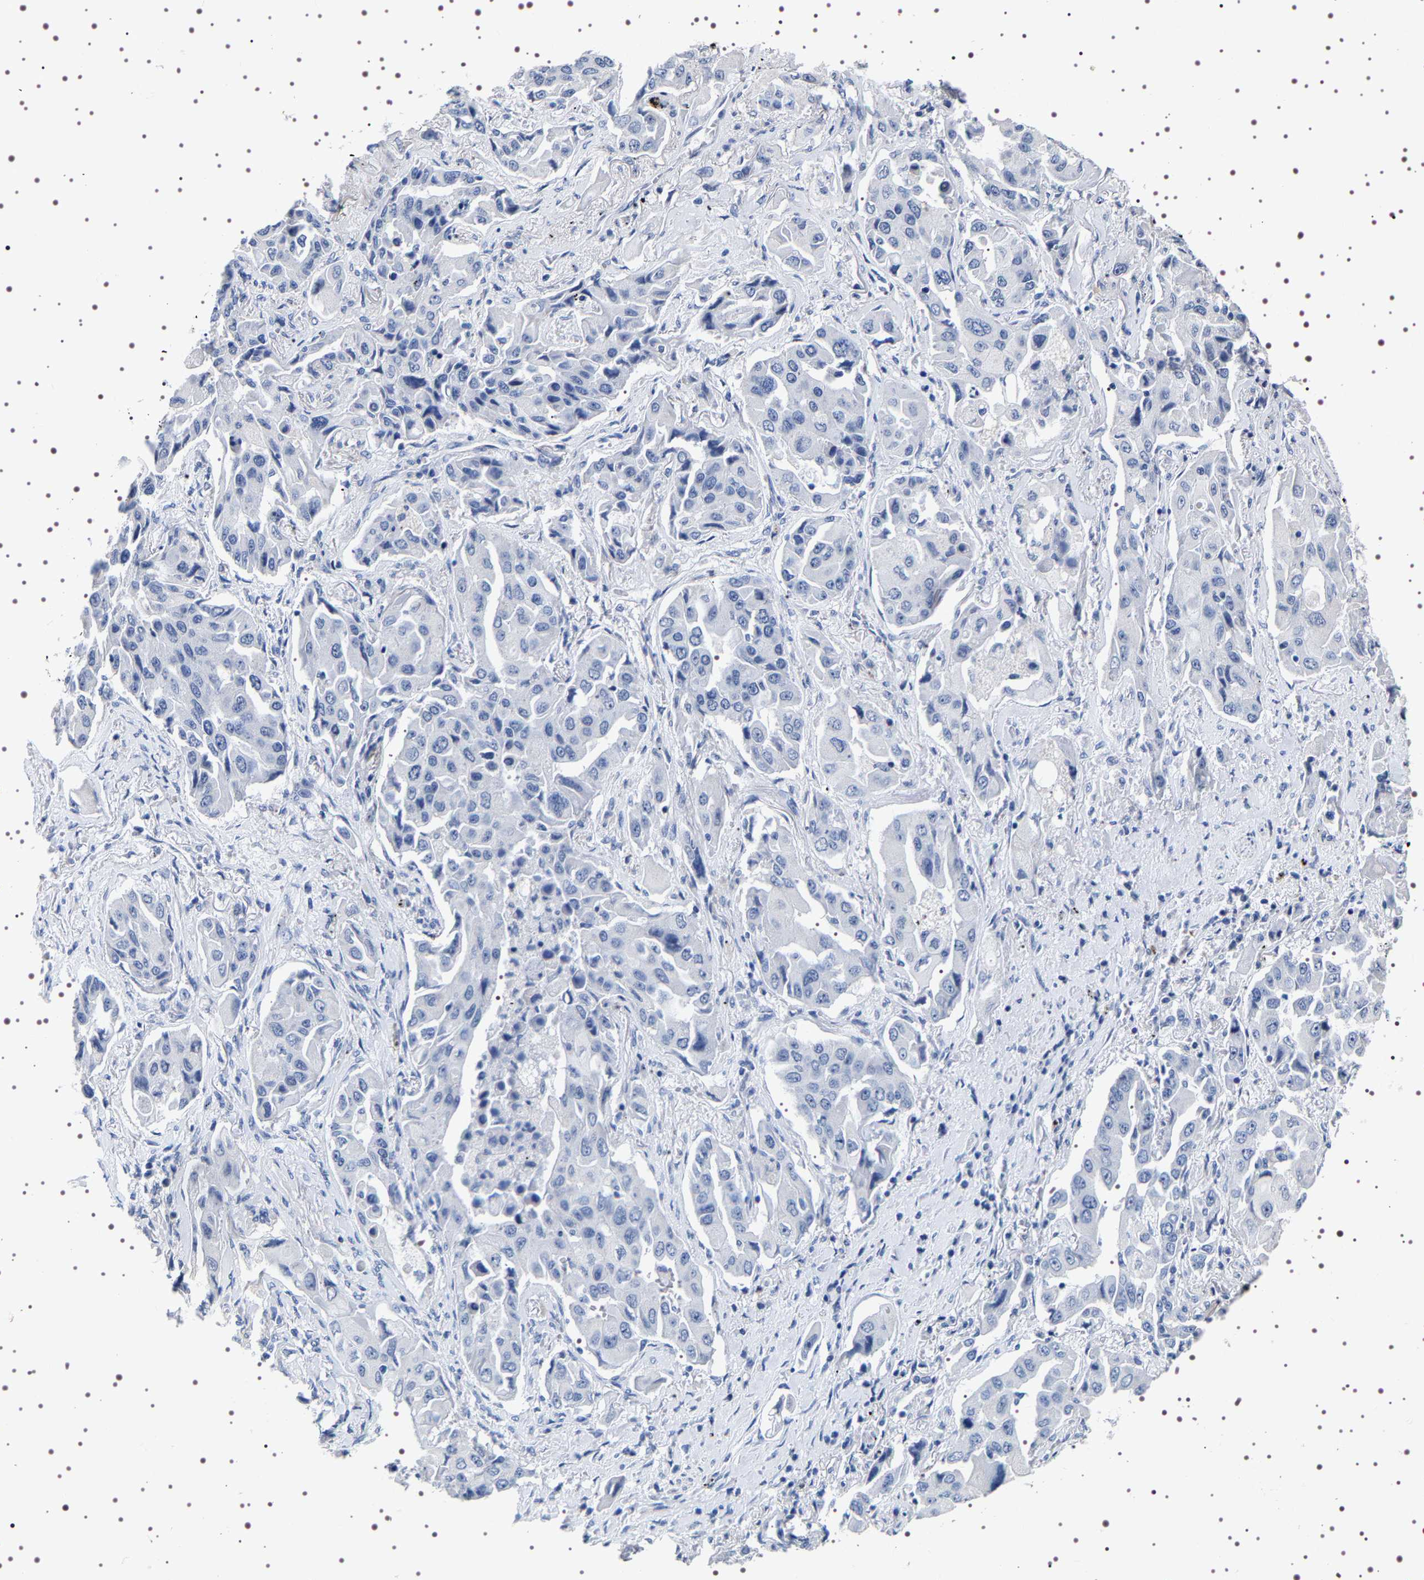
{"staining": {"intensity": "negative", "quantity": "none", "location": "none"}, "tissue": "lung cancer", "cell_type": "Tumor cells", "image_type": "cancer", "snomed": [{"axis": "morphology", "description": "Adenocarcinoma, NOS"}, {"axis": "topography", "description": "Lung"}], "caption": "There is no significant positivity in tumor cells of lung adenocarcinoma. (Immunohistochemistry (ihc), brightfield microscopy, high magnification).", "gene": "UBQLN3", "patient": {"sex": "female", "age": 65}}